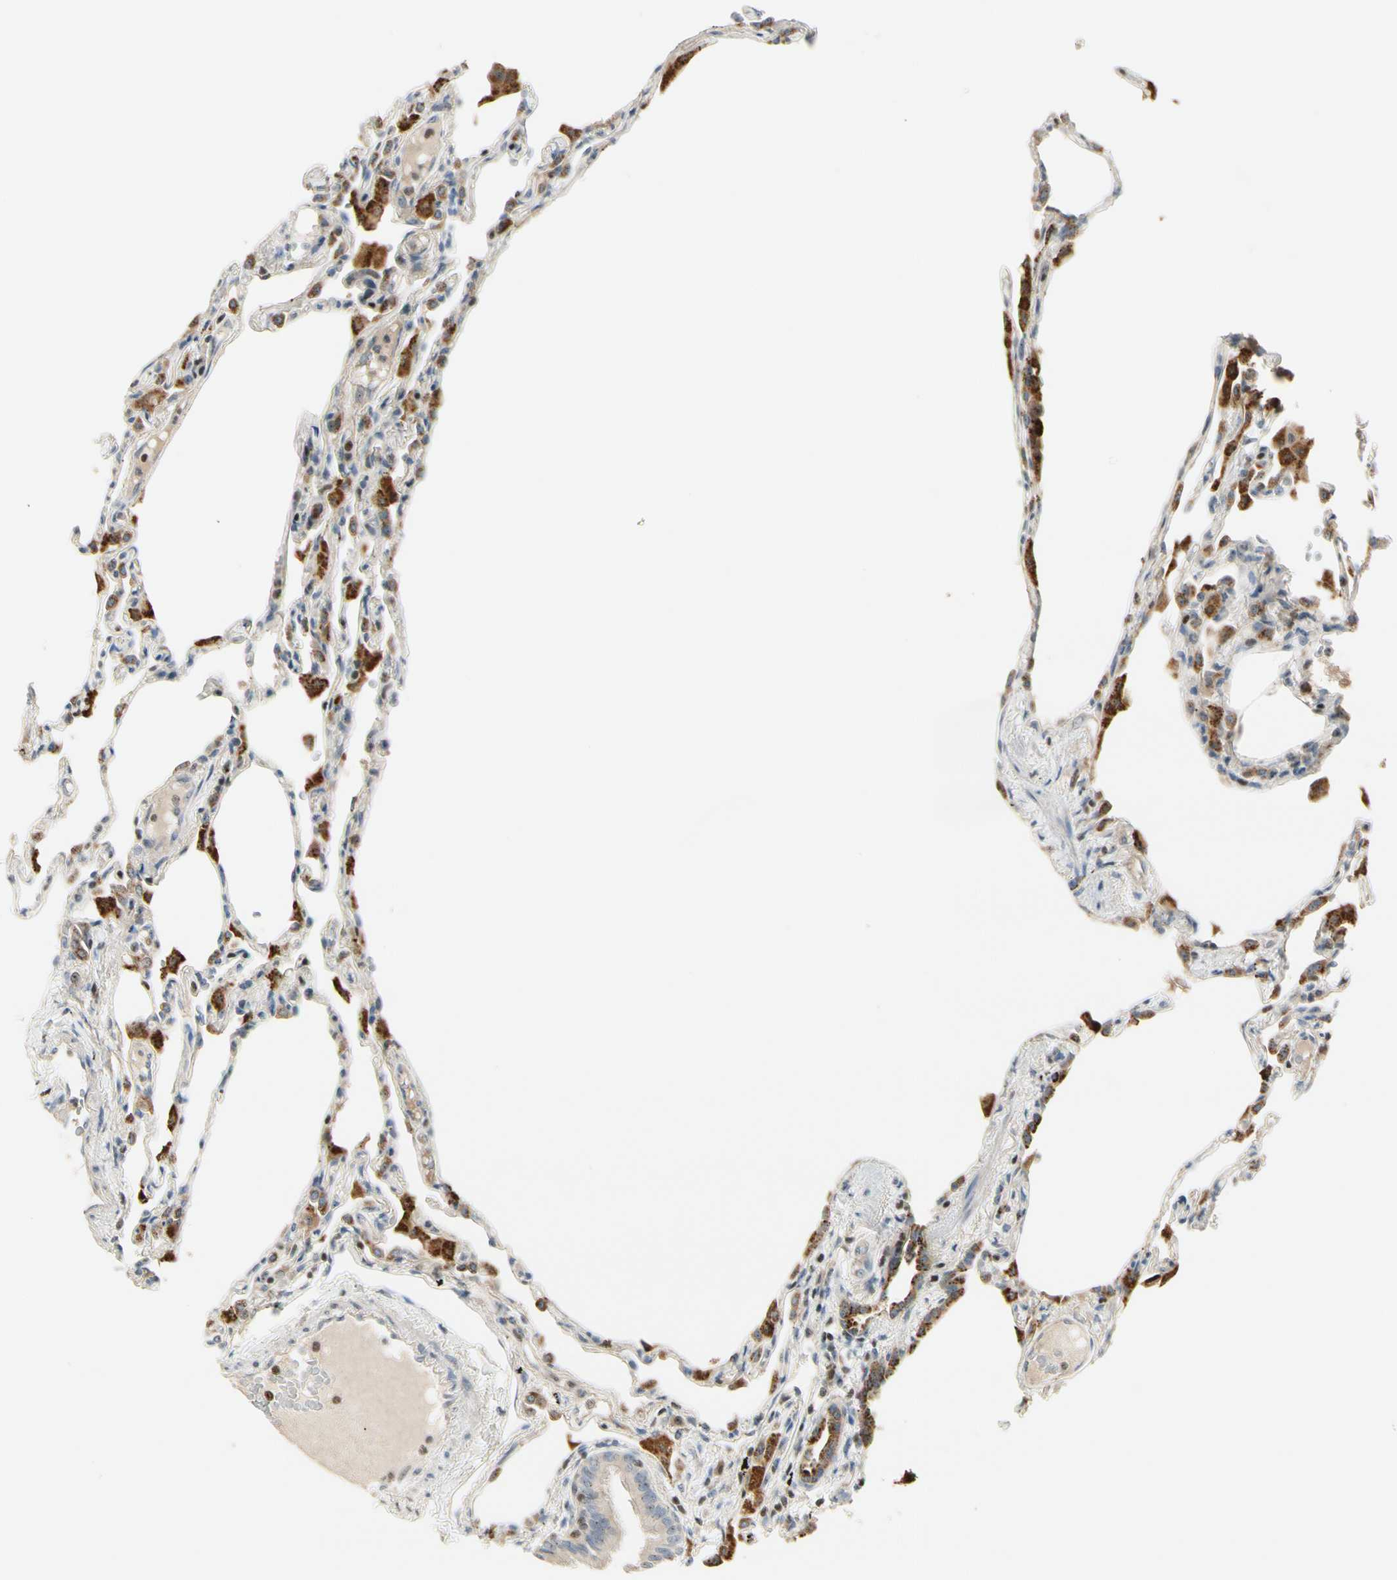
{"staining": {"intensity": "weak", "quantity": "25%-75%", "location": "cytoplasmic/membranous"}, "tissue": "lung", "cell_type": "Alveolar cells", "image_type": "normal", "snomed": [{"axis": "morphology", "description": "Normal tissue, NOS"}, {"axis": "topography", "description": "Lung"}], "caption": "High-power microscopy captured an immunohistochemistry (IHC) histopathology image of unremarkable lung, revealing weak cytoplasmic/membranous positivity in about 25%-75% of alveolar cells.", "gene": "NFYA", "patient": {"sex": "female", "age": 49}}